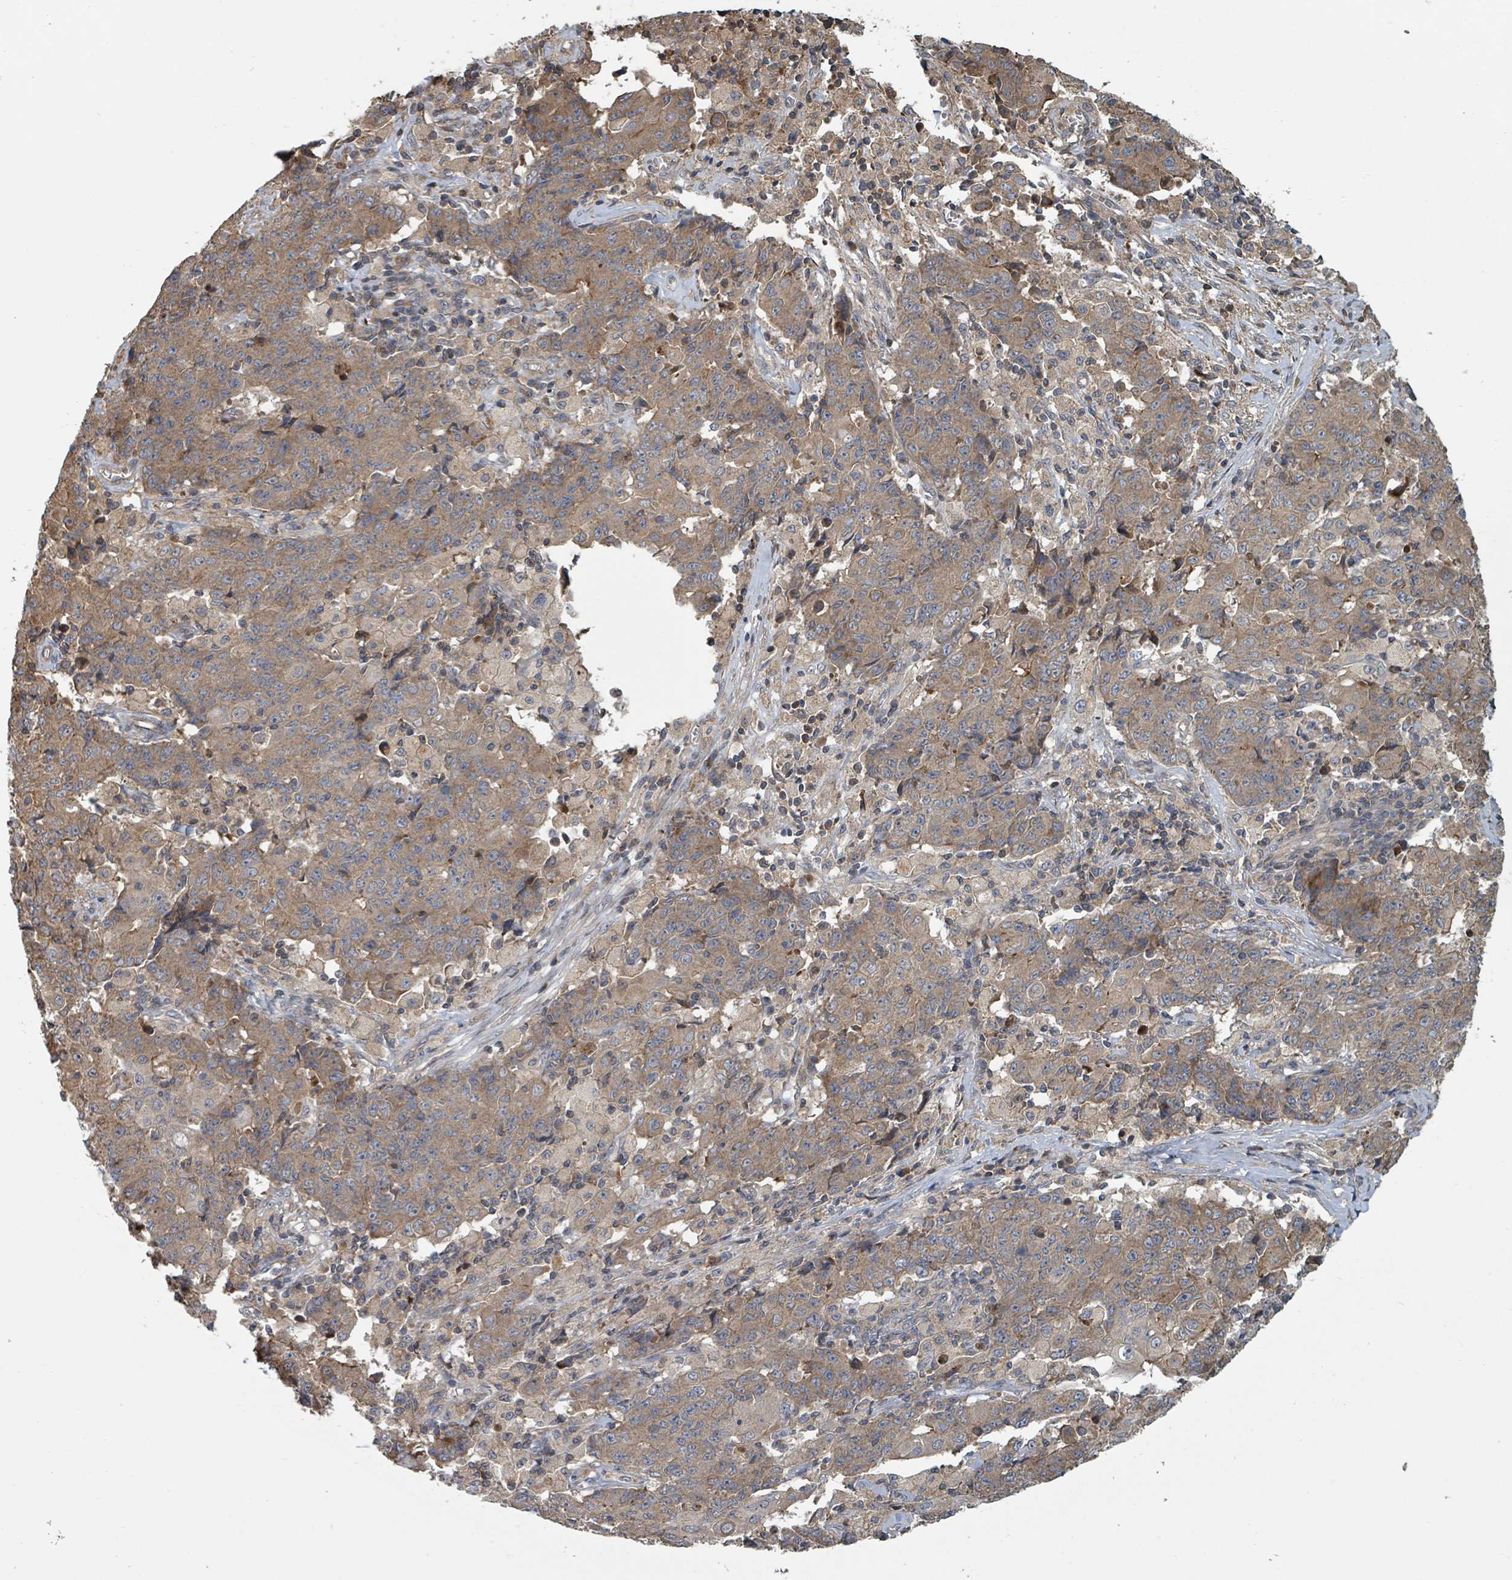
{"staining": {"intensity": "moderate", "quantity": ">75%", "location": "cytoplasmic/membranous"}, "tissue": "ovarian cancer", "cell_type": "Tumor cells", "image_type": "cancer", "snomed": [{"axis": "morphology", "description": "Carcinoma, endometroid"}, {"axis": "topography", "description": "Ovary"}], "caption": "This image demonstrates immunohistochemistry staining of ovarian endometroid carcinoma, with medium moderate cytoplasmic/membranous staining in about >75% of tumor cells.", "gene": "DPM1", "patient": {"sex": "female", "age": 42}}